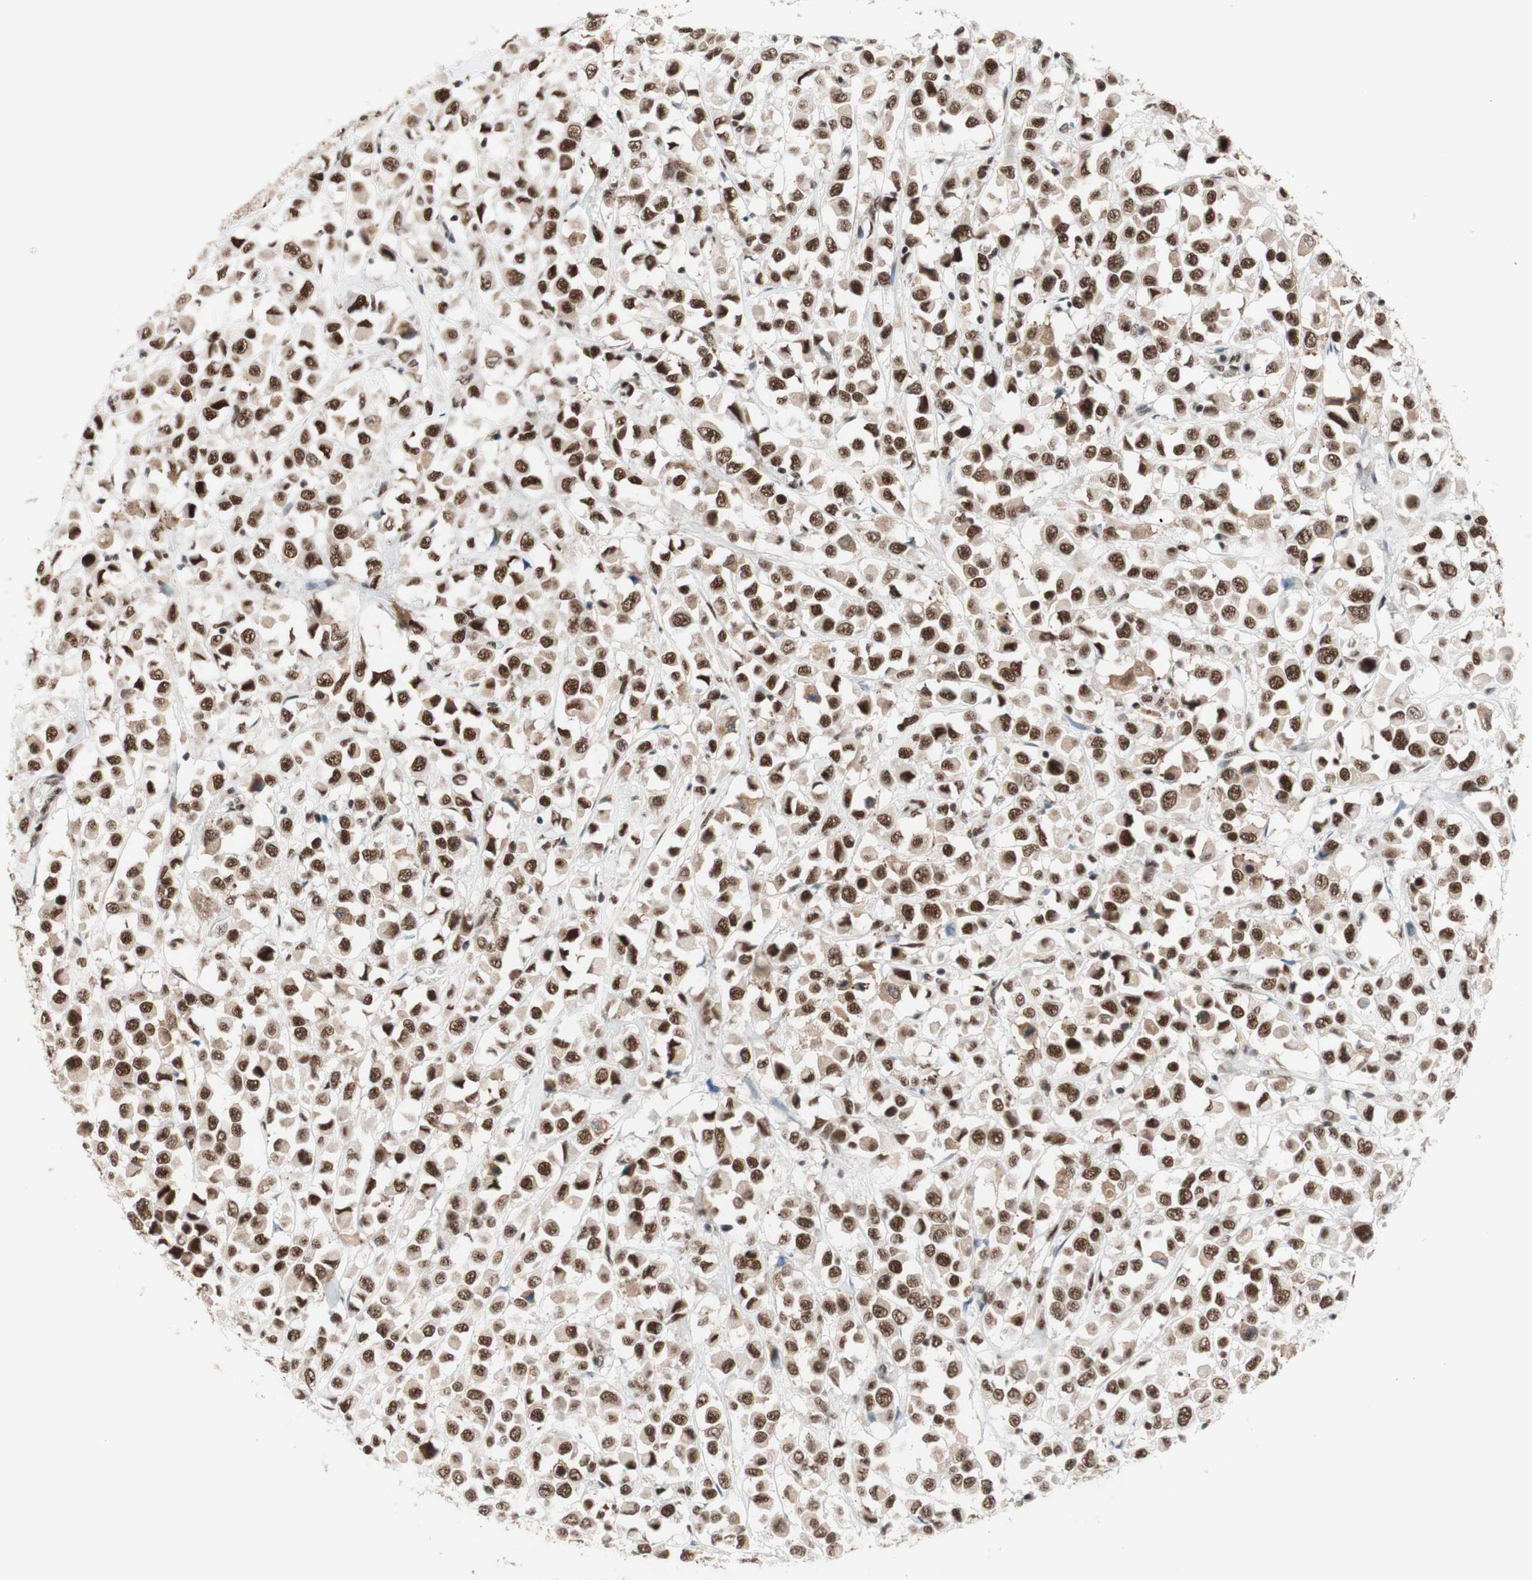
{"staining": {"intensity": "strong", "quantity": ">75%", "location": "nuclear"}, "tissue": "breast cancer", "cell_type": "Tumor cells", "image_type": "cancer", "snomed": [{"axis": "morphology", "description": "Duct carcinoma"}, {"axis": "topography", "description": "Breast"}], "caption": "This image exhibits IHC staining of breast infiltrating ductal carcinoma, with high strong nuclear expression in approximately >75% of tumor cells.", "gene": "PRPF19", "patient": {"sex": "female", "age": 61}}